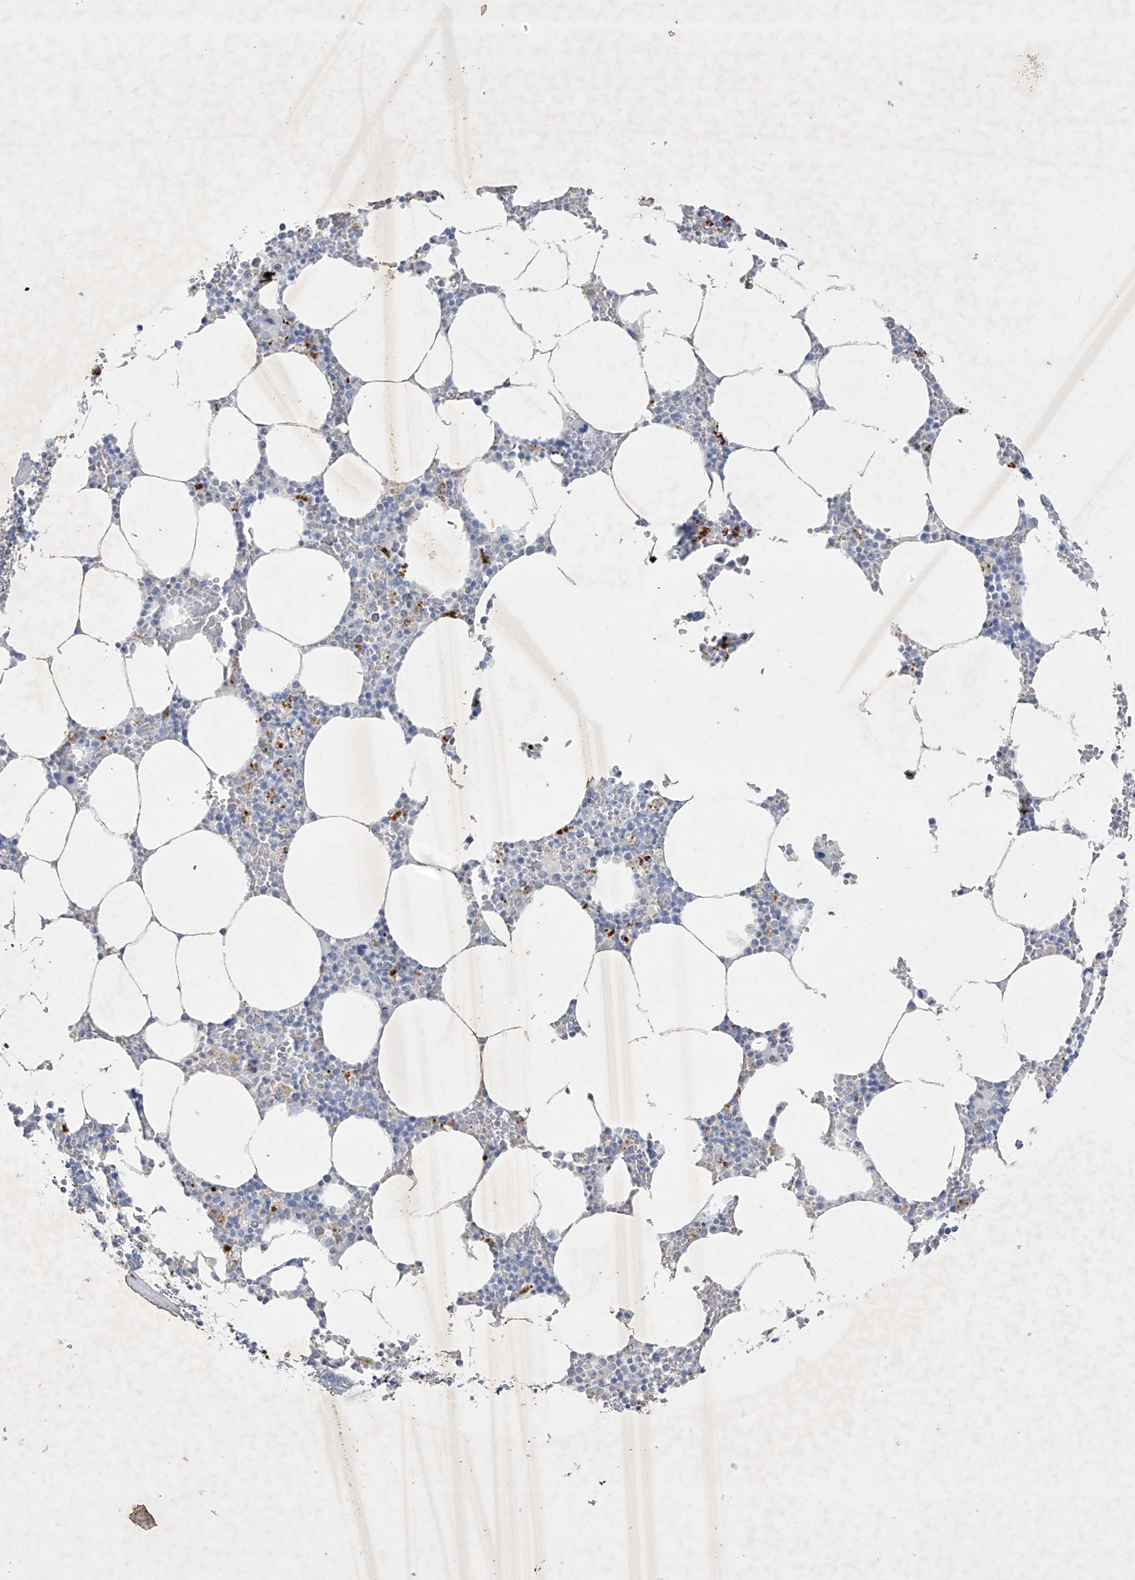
{"staining": {"intensity": "strong", "quantity": "<25%", "location": "cytoplasmic/membranous"}, "tissue": "bone marrow", "cell_type": "Hematopoietic cells", "image_type": "normal", "snomed": [{"axis": "morphology", "description": "Normal tissue, NOS"}, {"axis": "topography", "description": "Bone marrow"}], "caption": "DAB (3,3'-diaminobenzidine) immunohistochemical staining of normal bone marrow demonstrates strong cytoplasmic/membranous protein positivity in approximately <25% of hematopoietic cells. (Stains: DAB in brown, nuclei in blue, Microscopy: brightfield microscopy at high magnification).", "gene": "GPR137C", "patient": {"sex": "male", "age": 70}}